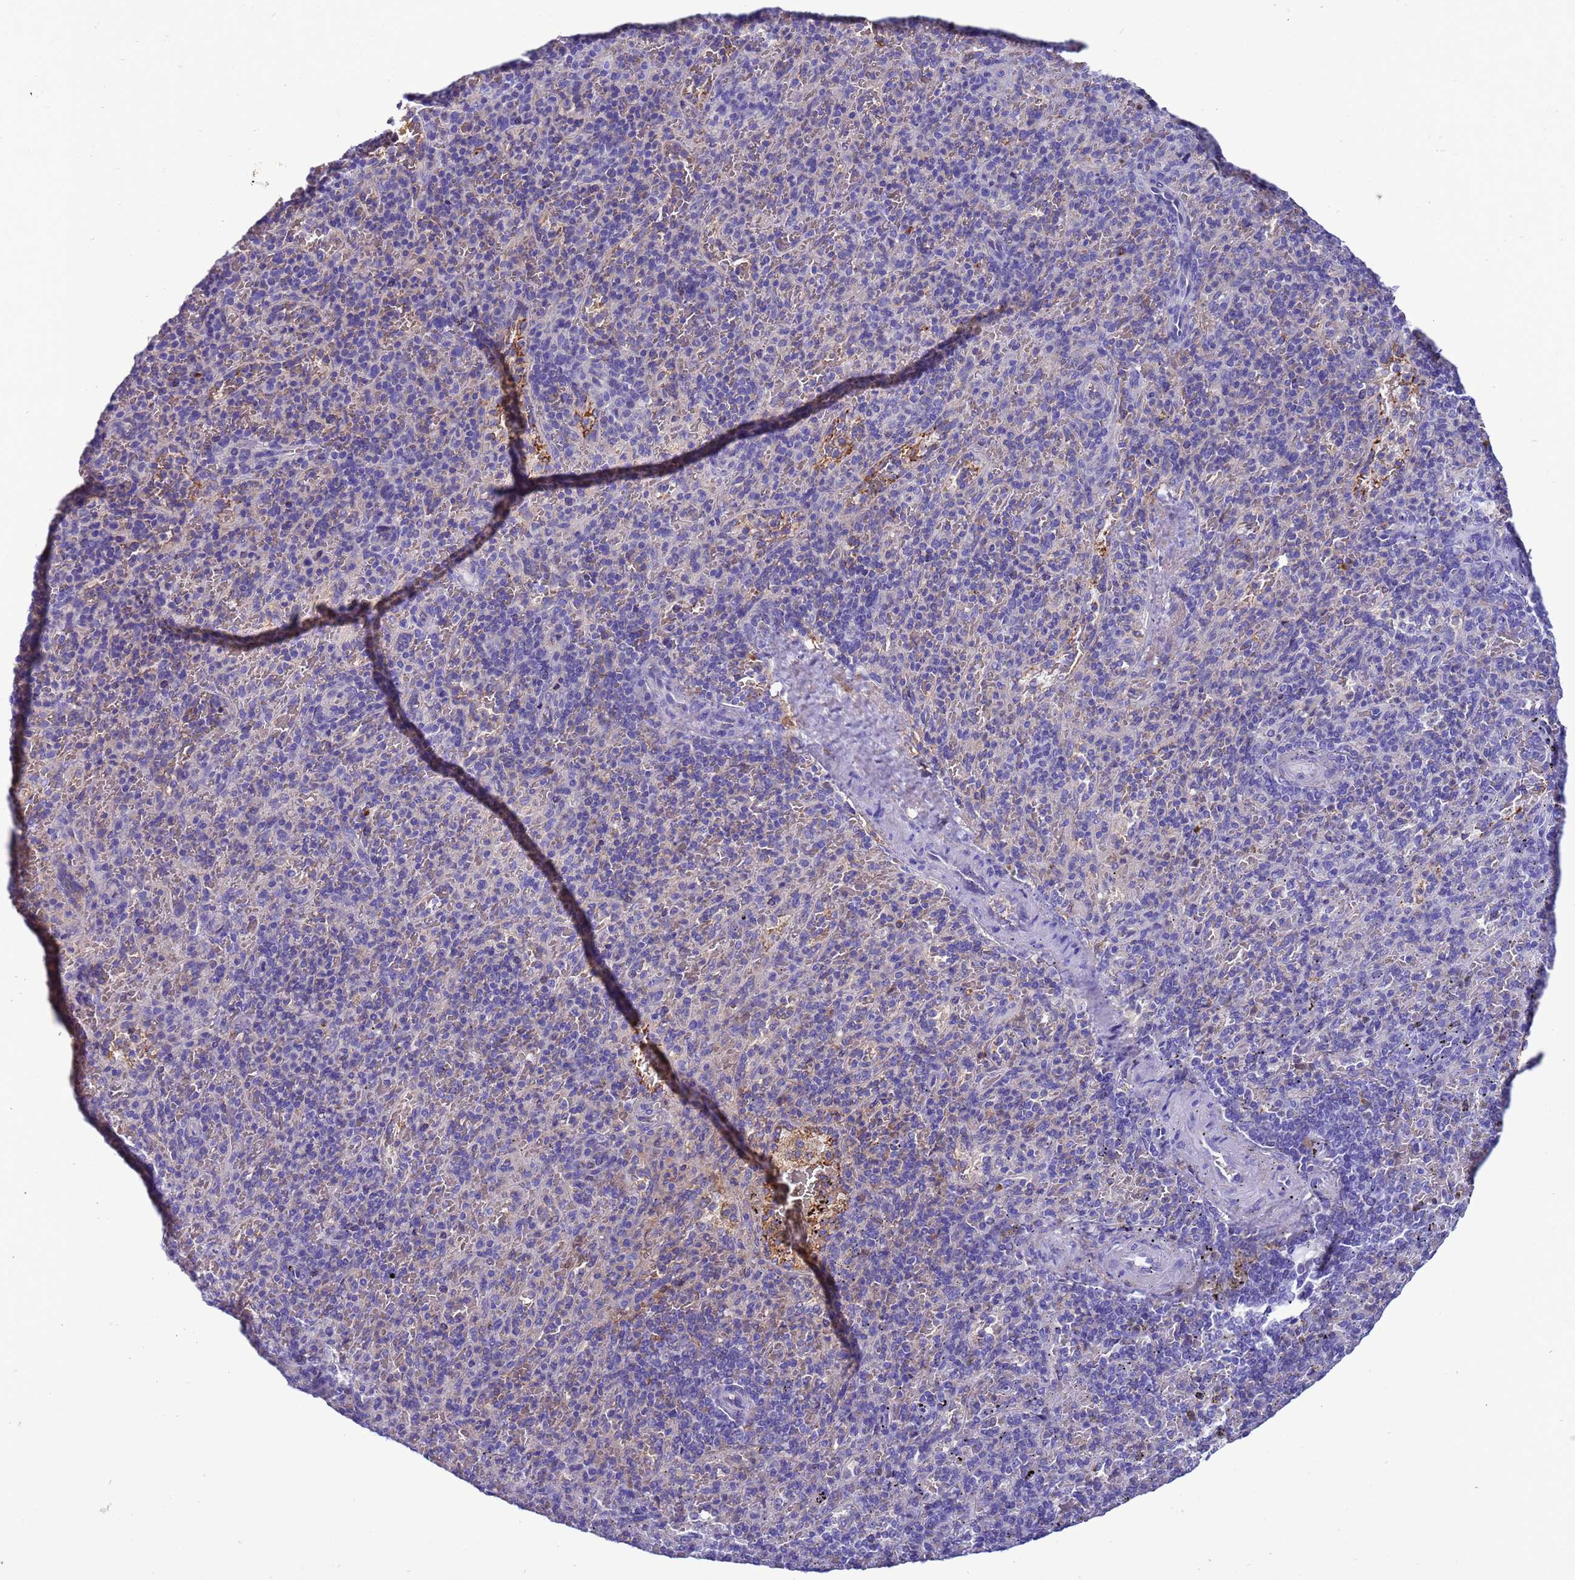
{"staining": {"intensity": "negative", "quantity": "none", "location": "none"}, "tissue": "spleen", "cell_type": "Cells in red pulp", "image_type": "normal", "snomed": [{"axis": "morphology", "description": "Normal tissue, NOS"}, {"axis": "topography", "description": "Spleen"}], "caption": "Human spleen stained for a protein using immunohistochemistry reveals no expression in cells in red pulp.", "gene": "H1", "patient": {"sex": "male", "age": 82}}